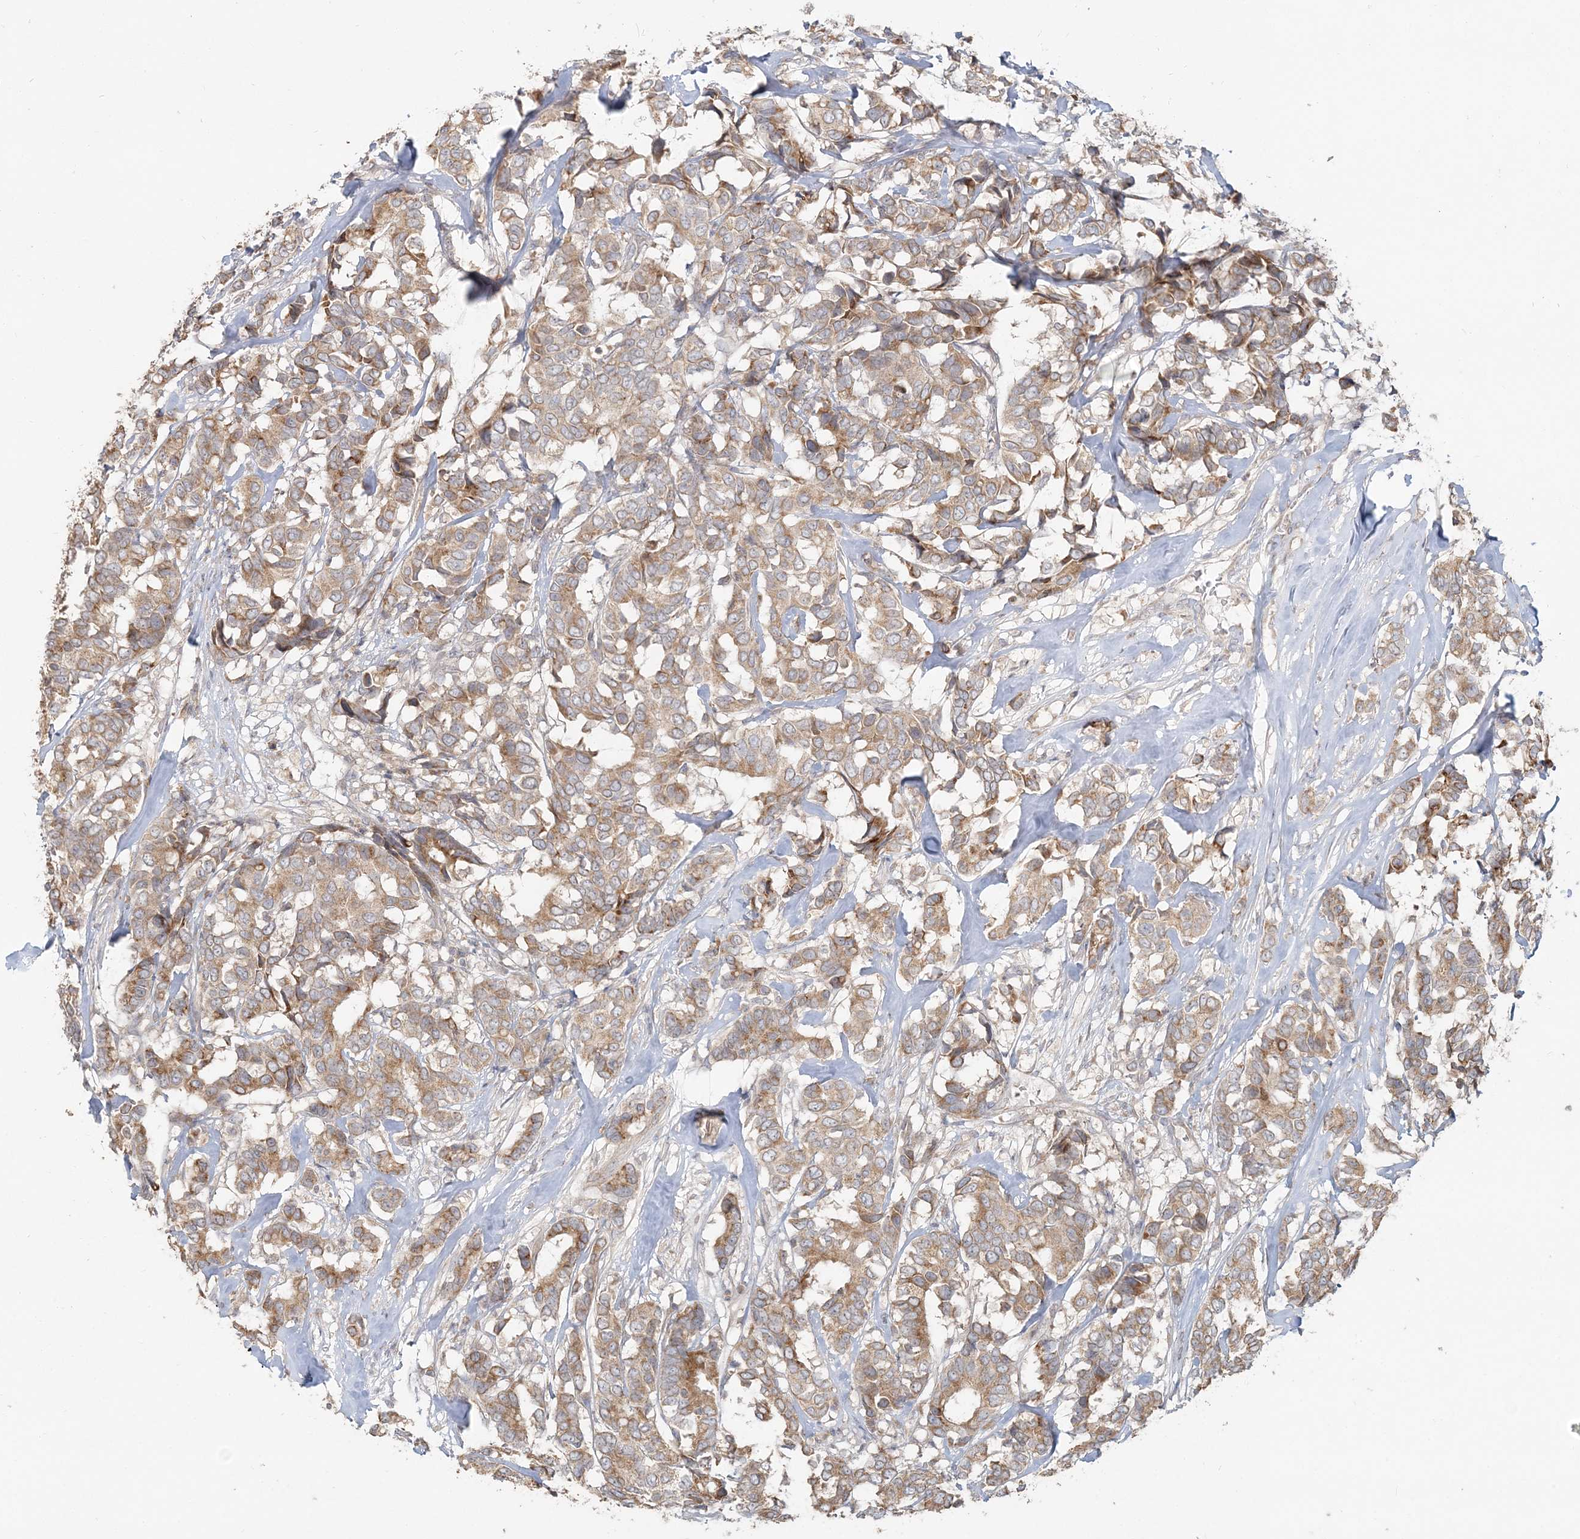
{"staining": {"intensity": "moderate", "quantity": ">75%", "location": "cytoplasmic/membranous"}, "tissue": "breast cancer", "cell_type": "Tumor cells", "image_type": "cancer", "snomed": [{"axis": "morphology", "description": "Duct carcinoma"}, {"axis": "topography", "description": "Breast"}], "caption": "This is a photomicrograph of immunohistochemistry staining of breast invasive ductal carcinoma, which shows moderate expression in the cytoplasmic/membranous of tumor cells.", "gene": "RAB14", "patient": {"sex": "female", "age": 87}}